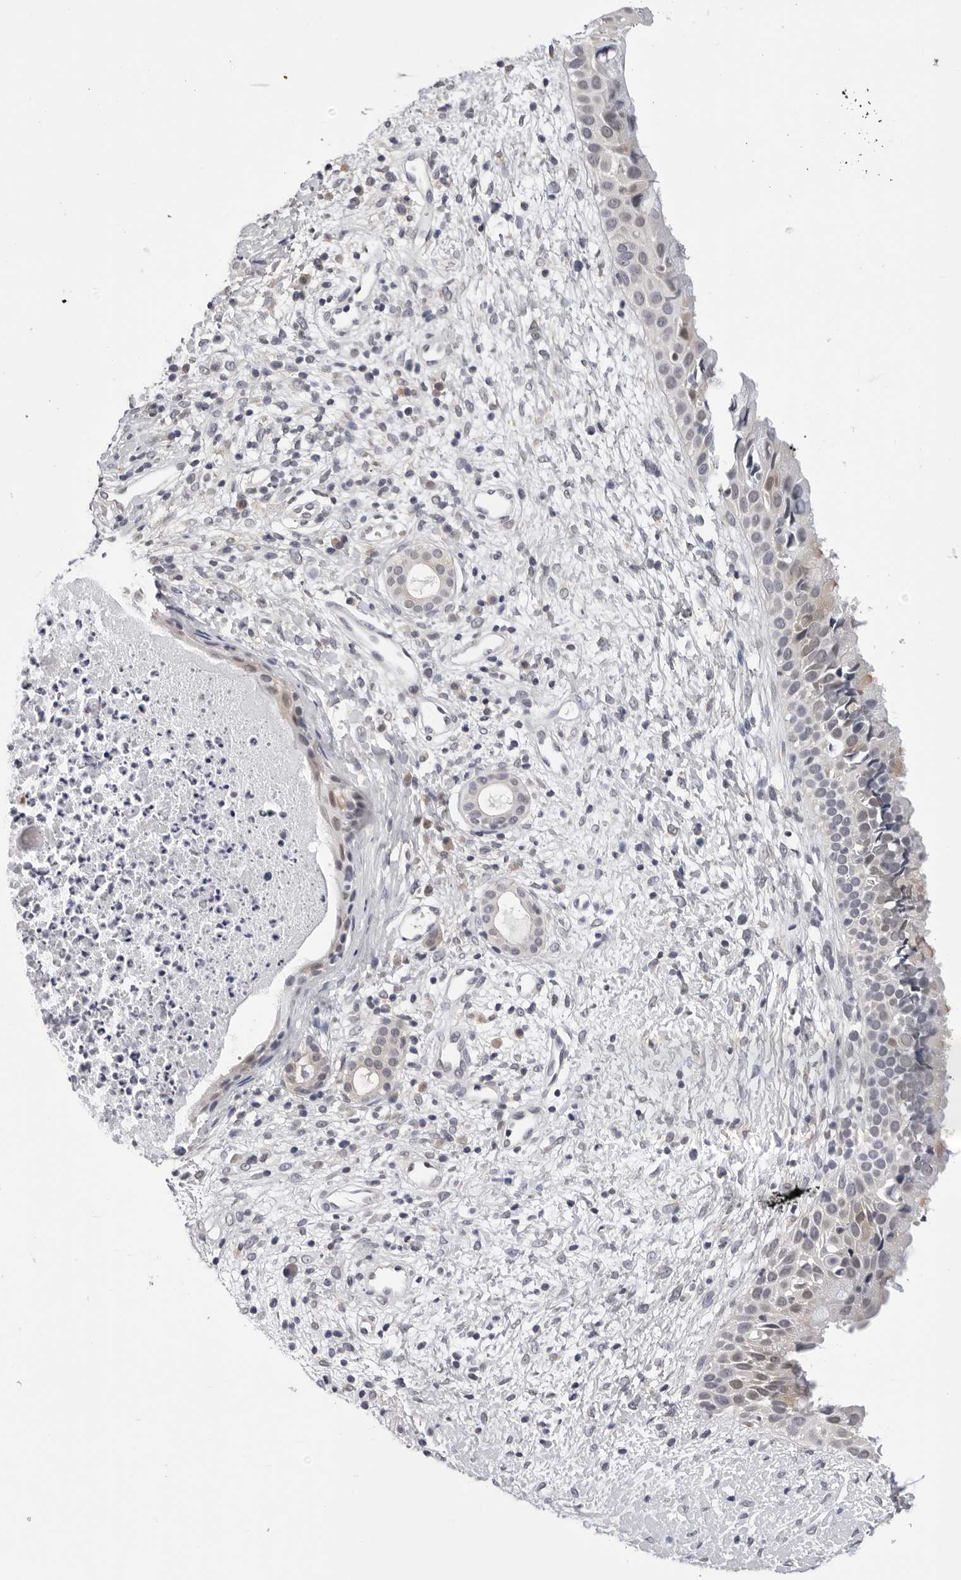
{"staining": {"intensity": "weak", "quantity": "25%-75%", "location": "cytoplasmic/membranous"}, "tissue": "nasopharynx", "cell_type": "Respiratory epithelial cells", "image_type": "normal", "snomed": [{"axis": "morphology", "description": "Normal tissue, NOS"}, {"axis": "topography", "description": "Nasopharynx"}], "caption": "High-magnification brightfield microscopy of benign nasopharynx stained with DAB (3,3'-diaminobenzidine) (brown) and counterstained with hematoxylin (blue). respiratory epithelial cells exhibit weak cytoplasmic/membranous staining is appreciated in approximately25%-75% of cells.", "gene": "CDK20", "patient": {"sex": "male", "age": 22}}